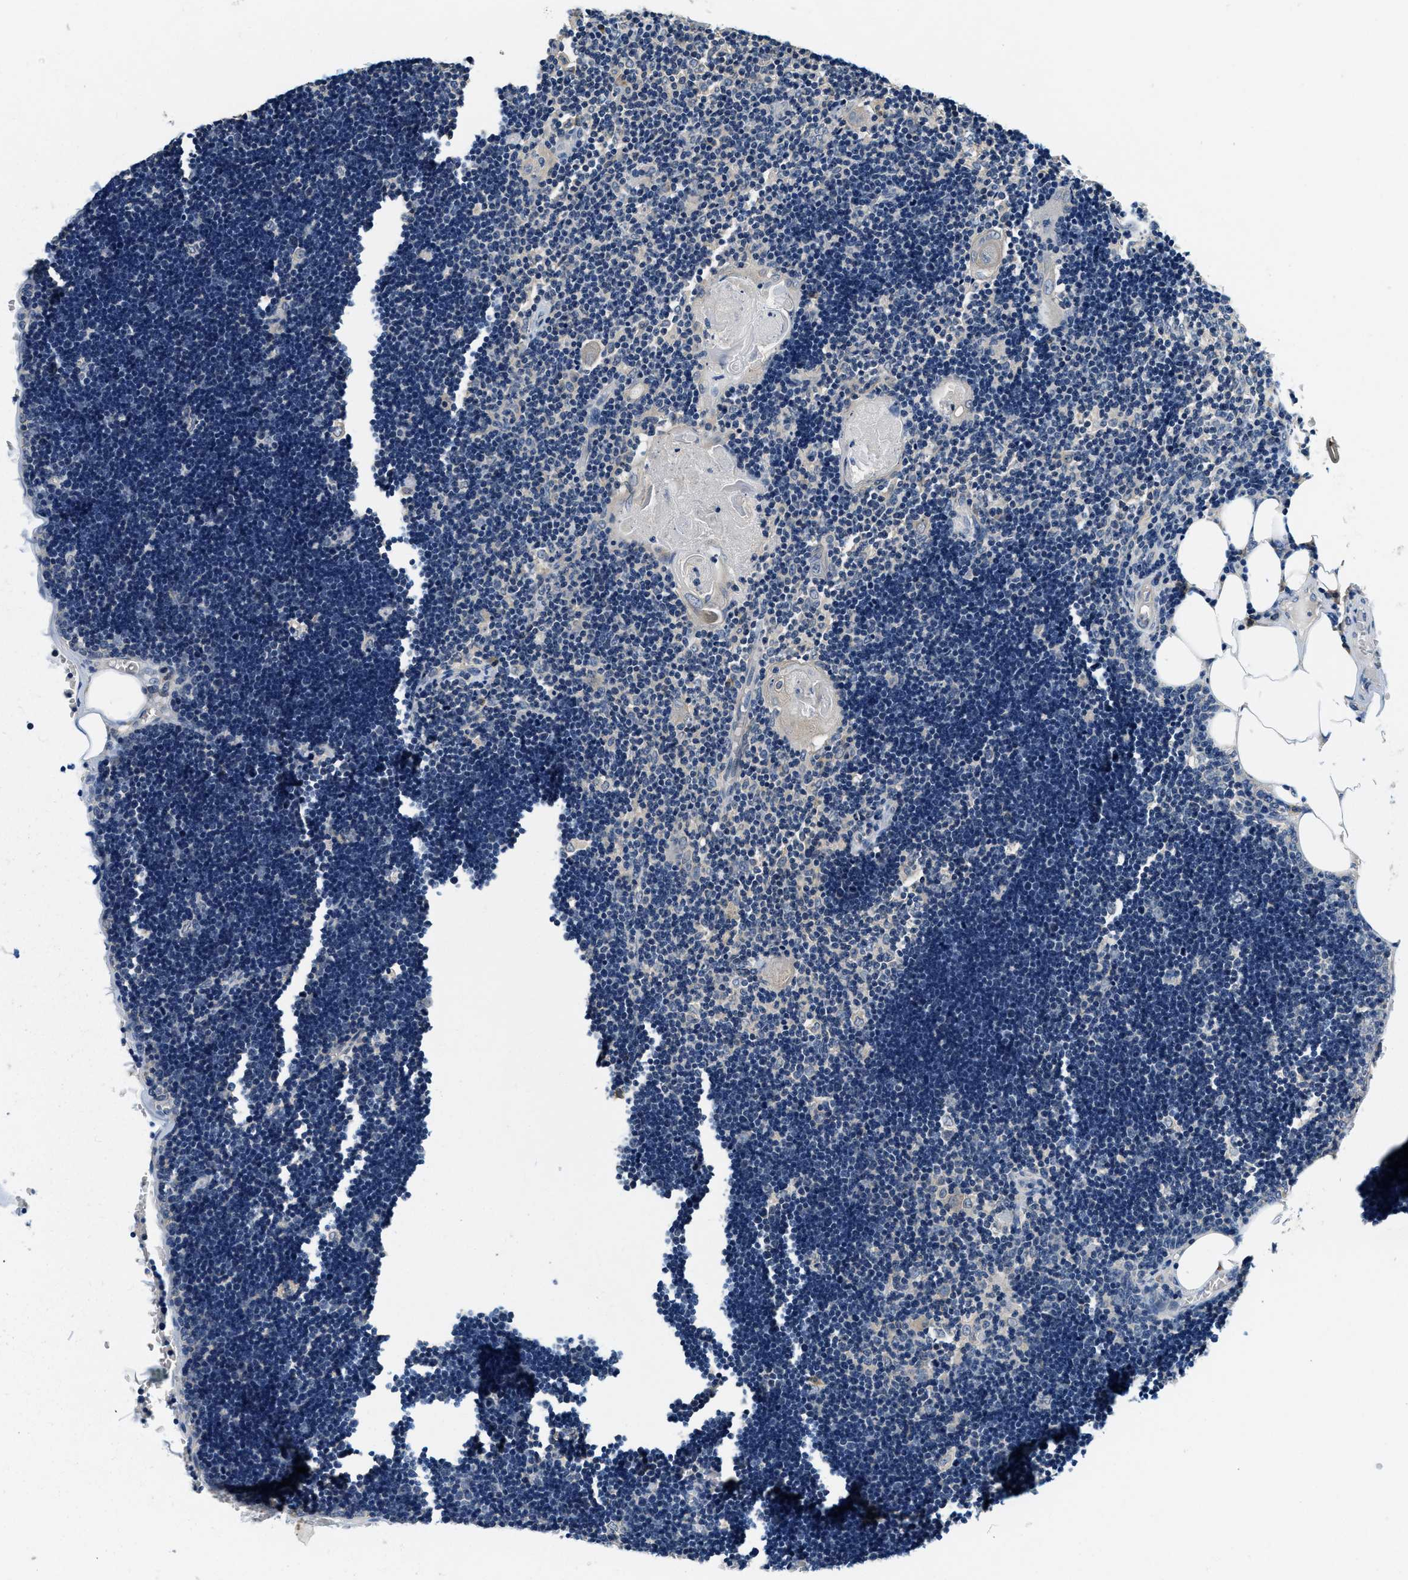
{"staining": {"intensity": "weak", "quantity": "<25%", "location": "cytoplasmic/membranous"}, "tissue": "lymph node", "cell_type": "Germinal center cells", "image_type": "normal", "snomed": [{"axis": "morphology", "description": "Normal tissue, NOS"}, {"axis": "topography", "description": "Lymph node"}], "caption": "Germinal center cells are negative for brown protein staining in benign lymph node. (IHC, brightfield microscopy, high magnification).", "gene": "ALDH3A2", "patient": {"sex": "male", "age": 33}}